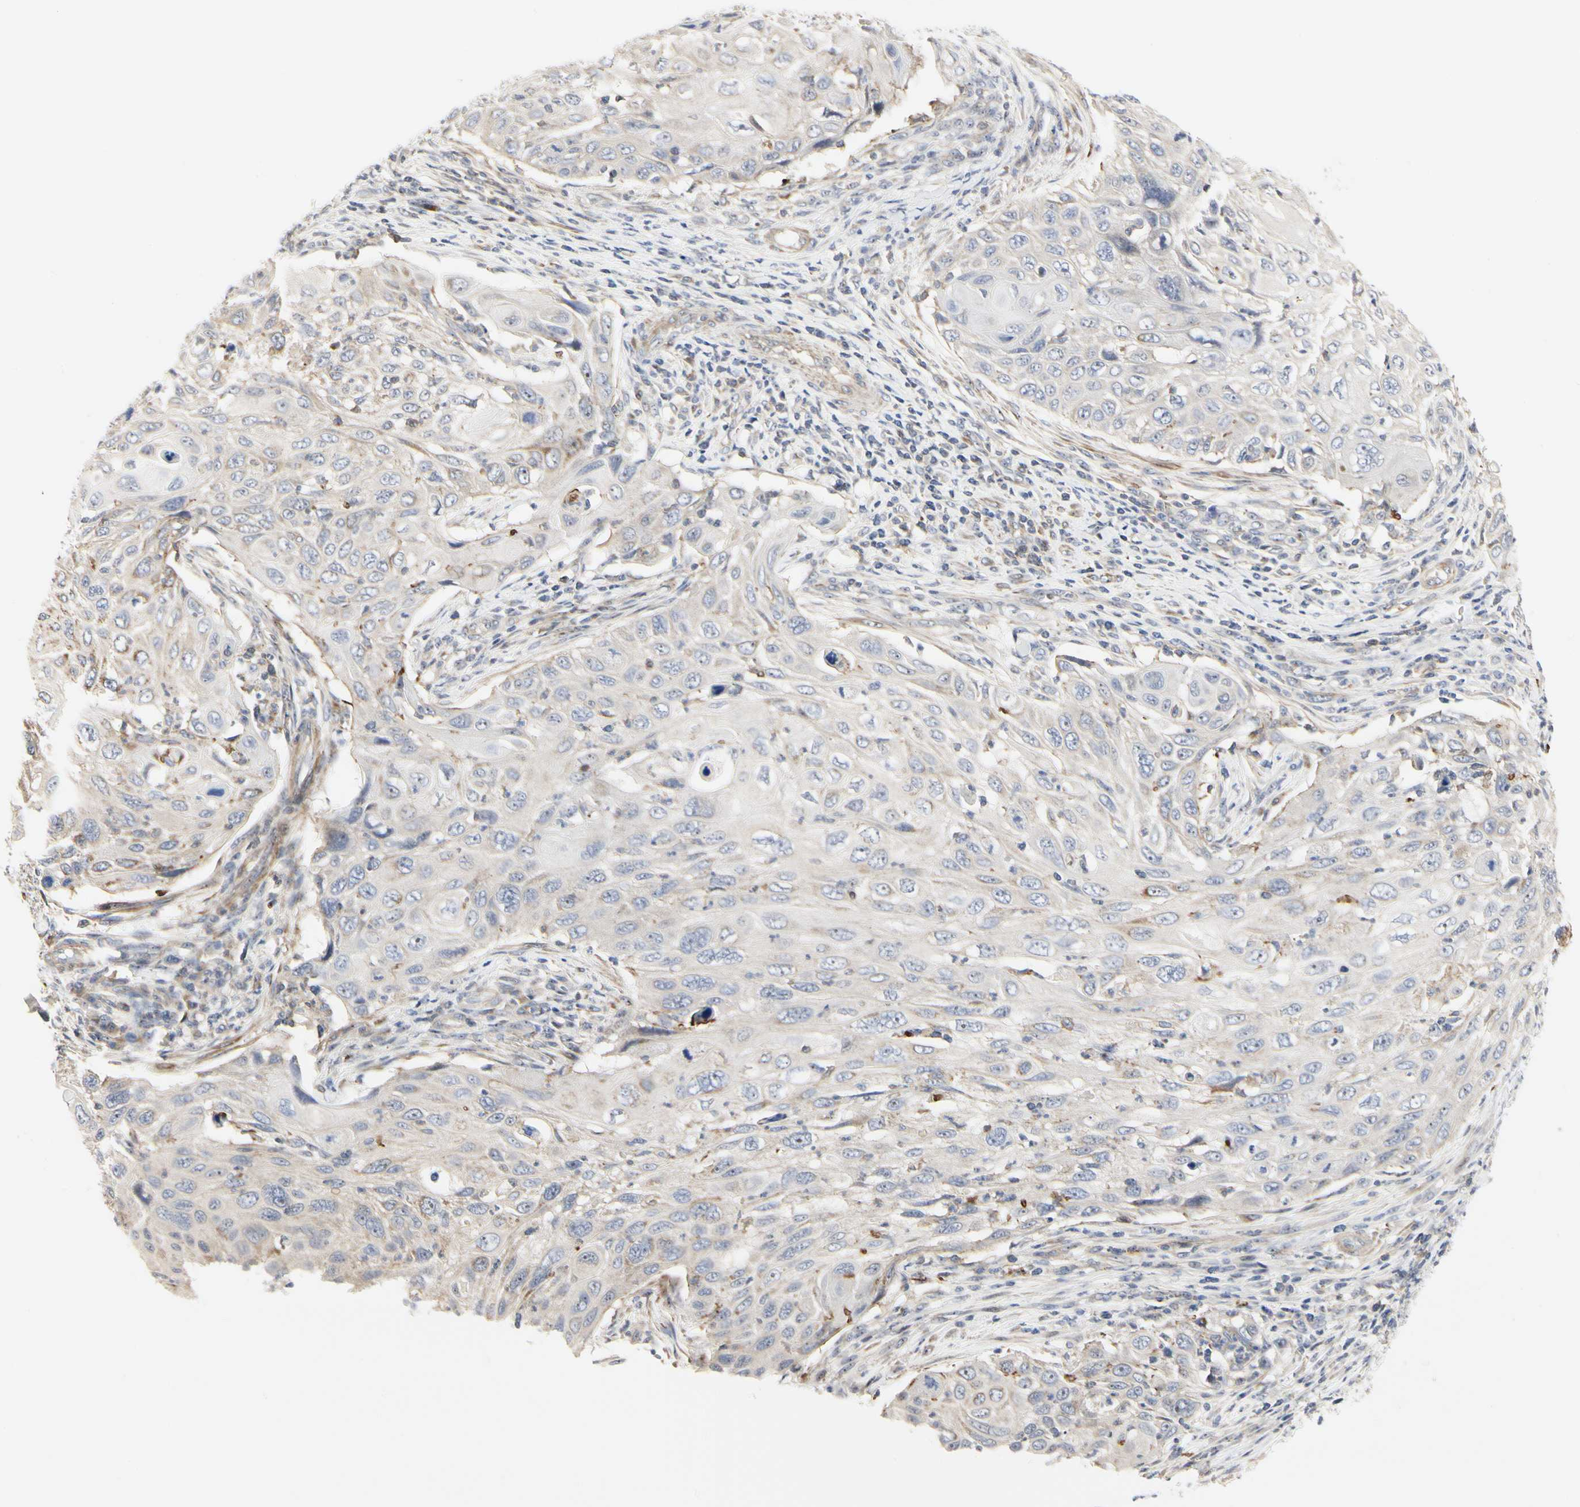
{"staining": {"intensity": "weak", "quantity": "25%-75%", "location": "cytoplasmic/membranous"}, "tissue": "cervical cancer", "cell_type": "Tumor cells", "image_type": "cancer", "snomed": [{"axis": "morphology", "description": "Squamous cell carcinoma, NOS"}, {"axis": "topography", "description": "Cervix"}], "caption": "DAB immunohistochemical staining of human cervical squamous cell carcinoma exhibits weak cytoplasmic/membranous protein staining in approximately 25%-75% of tumor cells.", "gene": "SHANK2", "patient": {"sex": "female", "age": 70}}